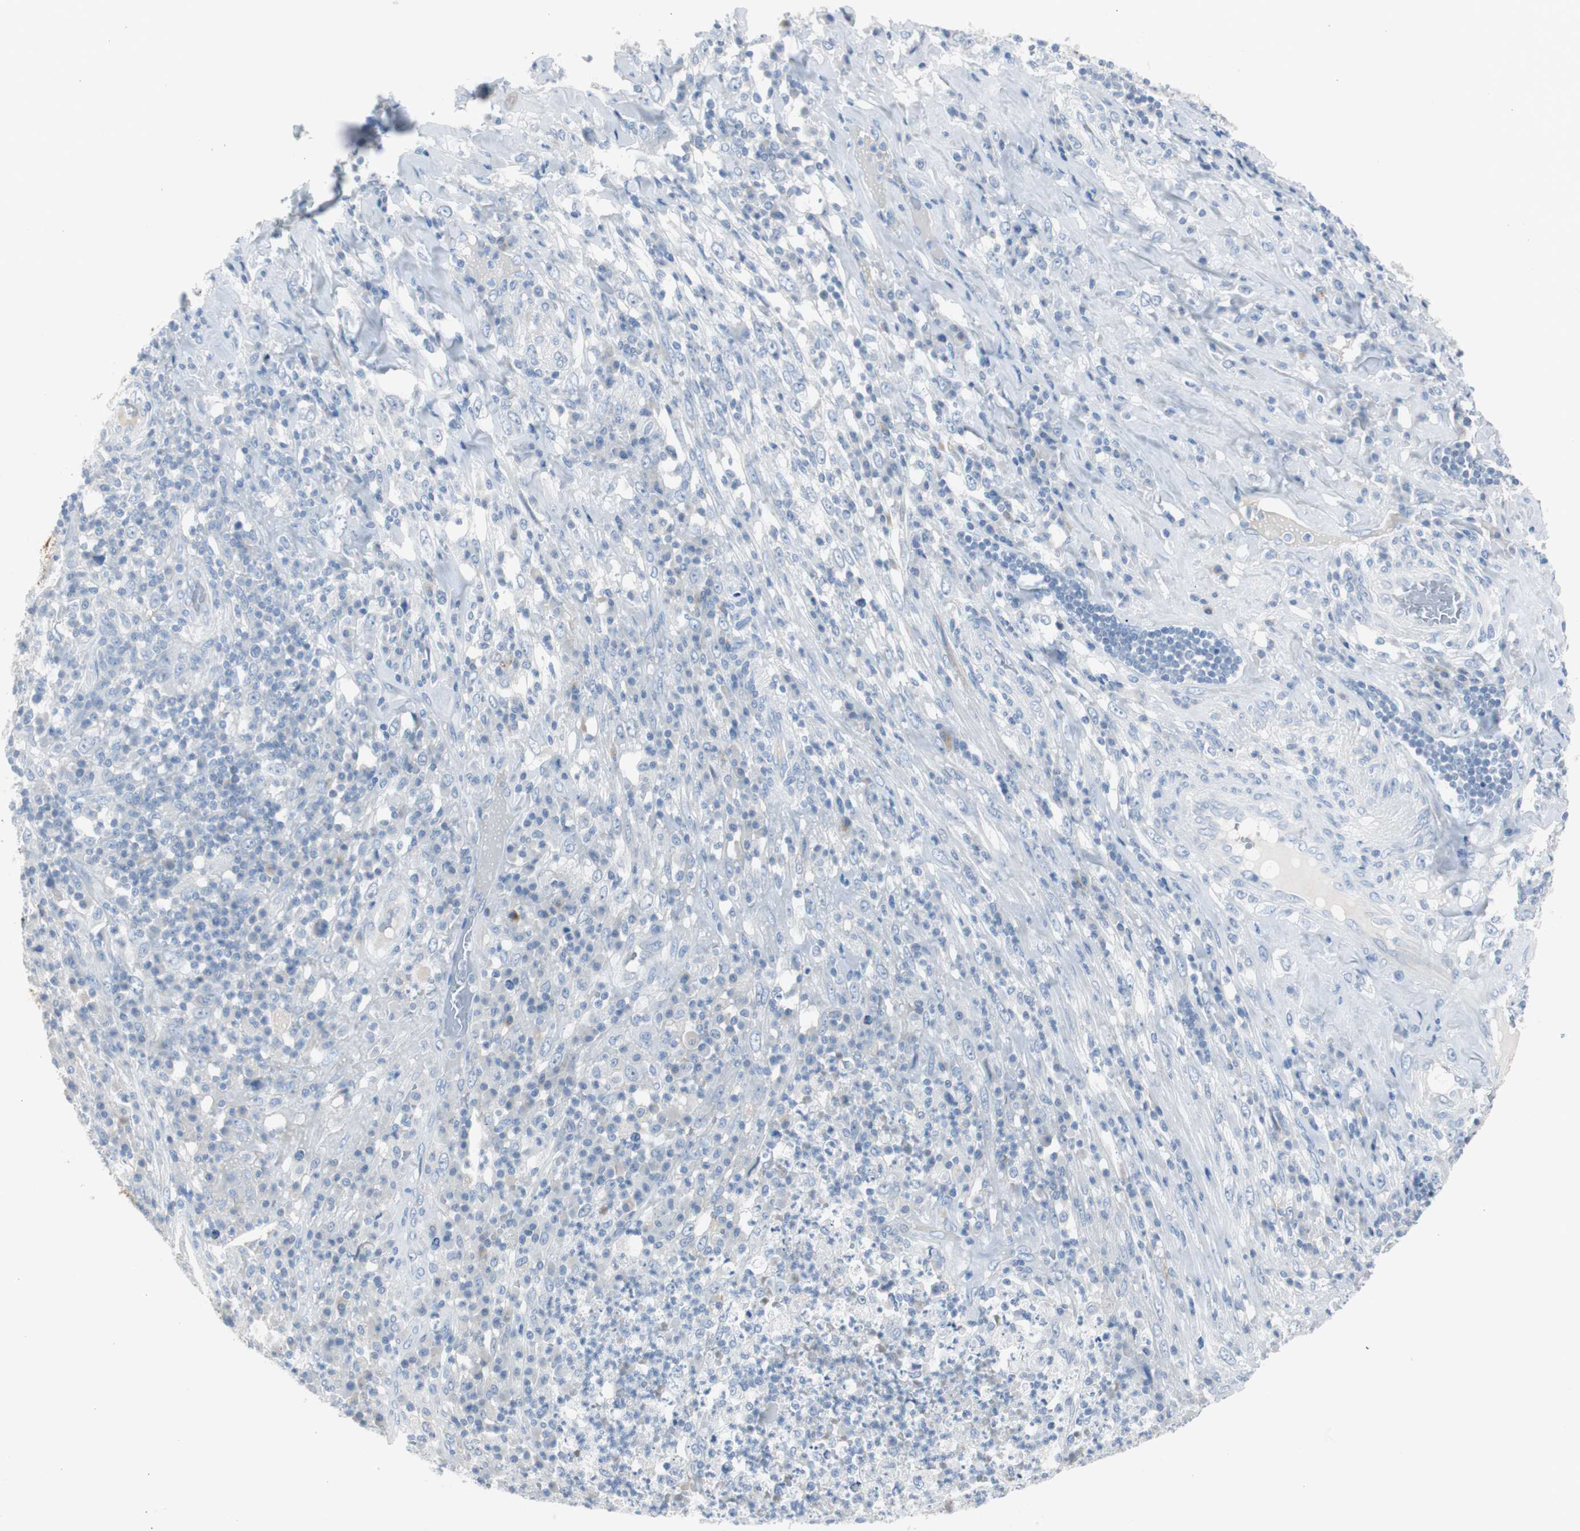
{"staining": {"intensity": "negative", "quantity": "none", "location": "none"}, "tissue": "testis cancer", "cell_type": "Tumor cells", "image_type": "cancer", "snomed": [{"axis": "morphology", "description": "Necrosis, NOS"}, {"axis": "morphology", "description": "Carcinoma, Embryonal, NOS"}, {"axis": "topography", "description": "Testis"}], "caption": "Tumor cells are negative for brown protein staining in testis cancer (embryonal carcinoma).", "gene": "S100A7", "patient": {"sex": "male", "age": 19}}